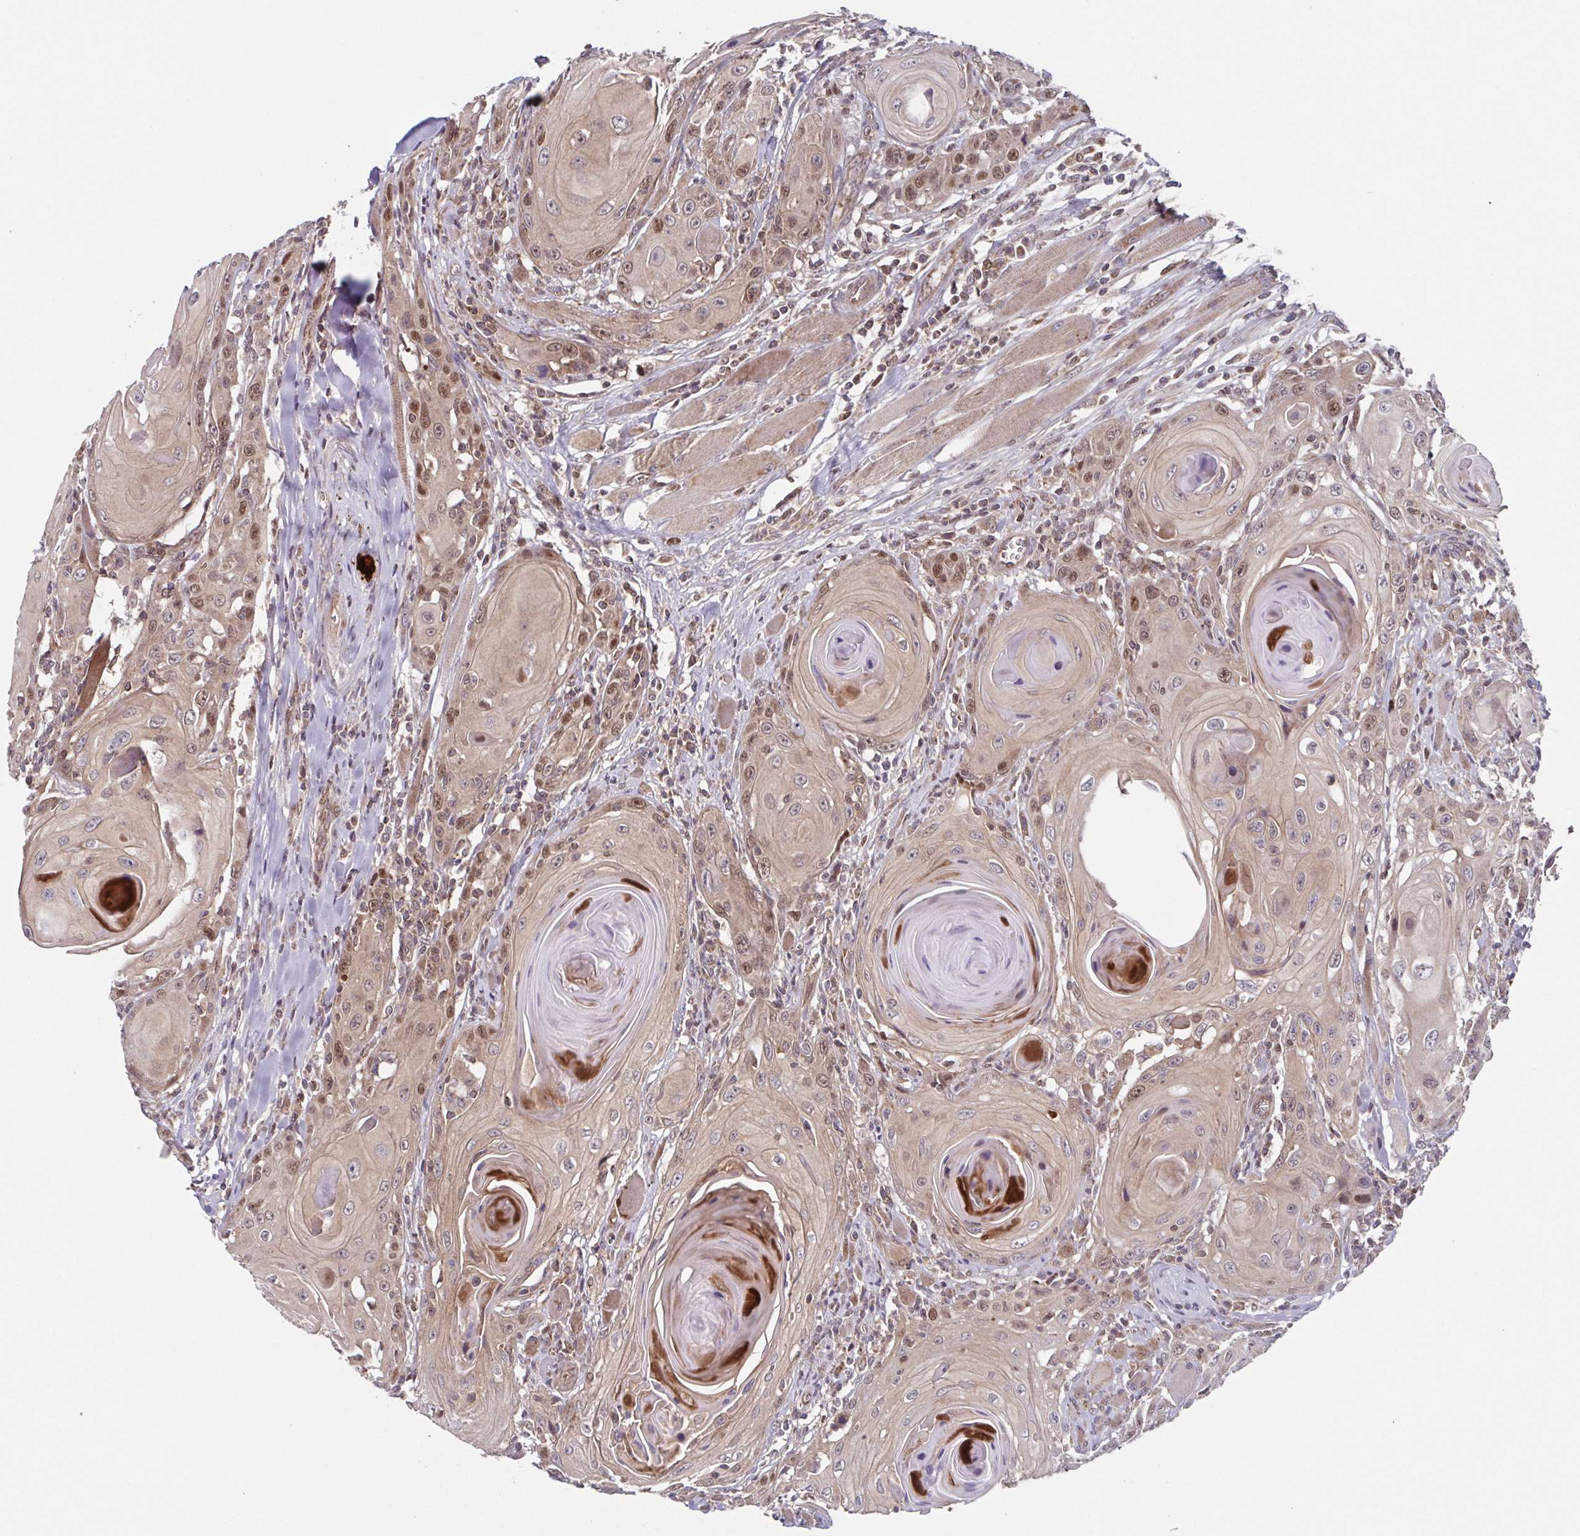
{"staining": {"intensity": "weak", "quantity": ">75%", "location": "cytoplasmic/membranous,nuclear"}, "tissue": "head and neck cancer", "cell_type": "Tumor cells", "image_type": "cancer", "snomed": [{"axis": "morphology", "description": "Squamous cell carcinoma, NOS"}, {"axis": "topography", "description": "Head-Neck"}], "caption": "Protein staining shows weak cytoplasmic/membranous and nuclear expression in about >75% of tumor cells in head and neck cancer. (Brightfield microscopy of DAB IHC at high magnification).", "gene": "TTC19", "patient": {"sex": "female", "age": 80}}